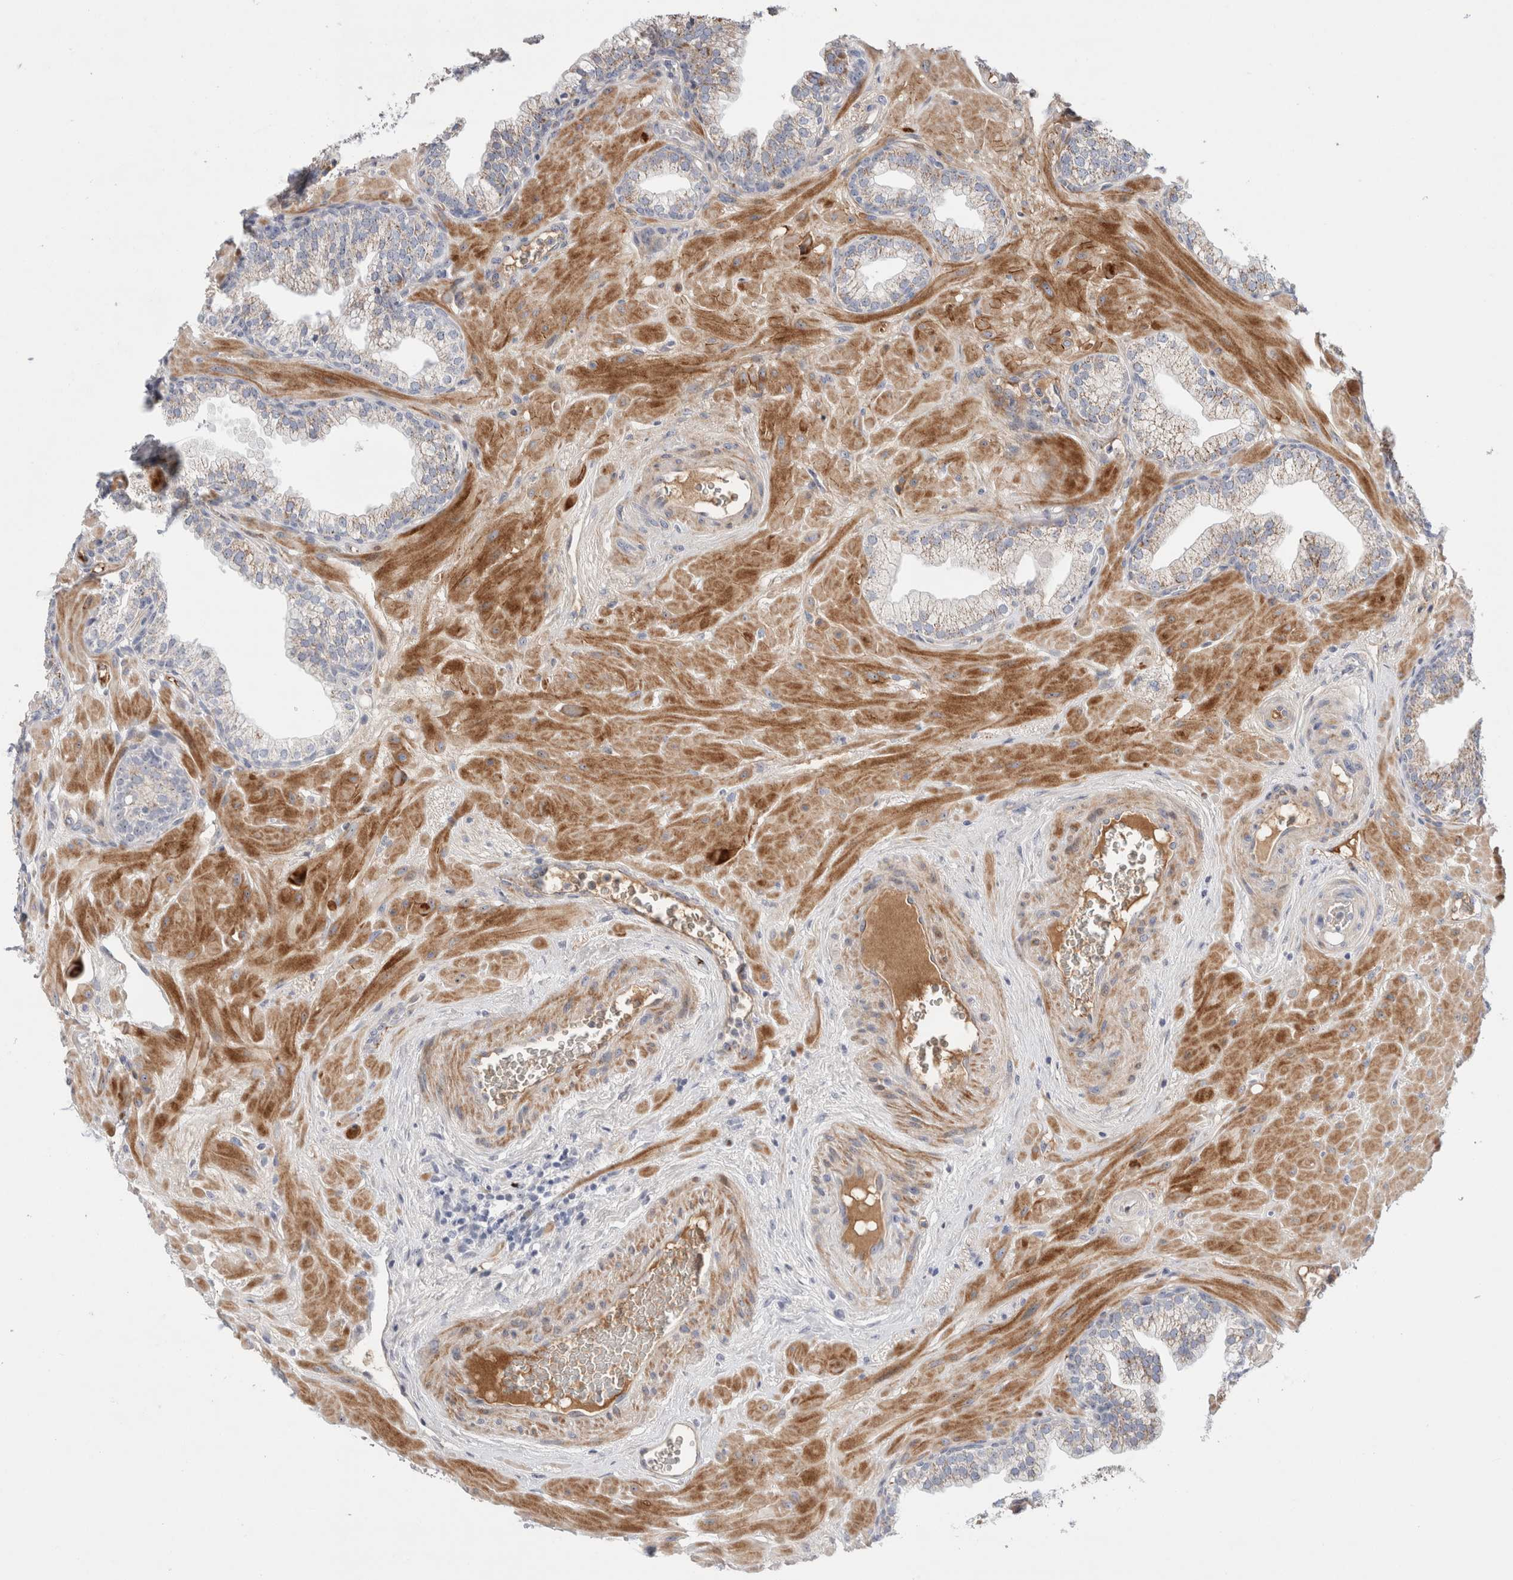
{"staining": {"intensity": "weak", "quantity": ">75%", "location": "cytoplasmic/membranous"}, "tissue": "prostate", "cell_type": "Glandular cells", "image_type": "normal", "snomed": [{"axis": "morphology", "description": "Normal tissue, NOS"}, {"axis": "morphology", "description": "Urothelial carcinoma, Low grade"}, {"axis": "topography", "description": "Urinary bladder"}, {"axis": "topography", "description": "Prostate"}], "caption": "Immunohistochemistry photomicrograph of normal prostate stained for a protein (brown), which exhibits low levels of weak cytoplasmic/membranous staining in approximately >75% of glandular cells.", "gene": "ECHDC2", "patient": {"sex": "male", "age": 60}}